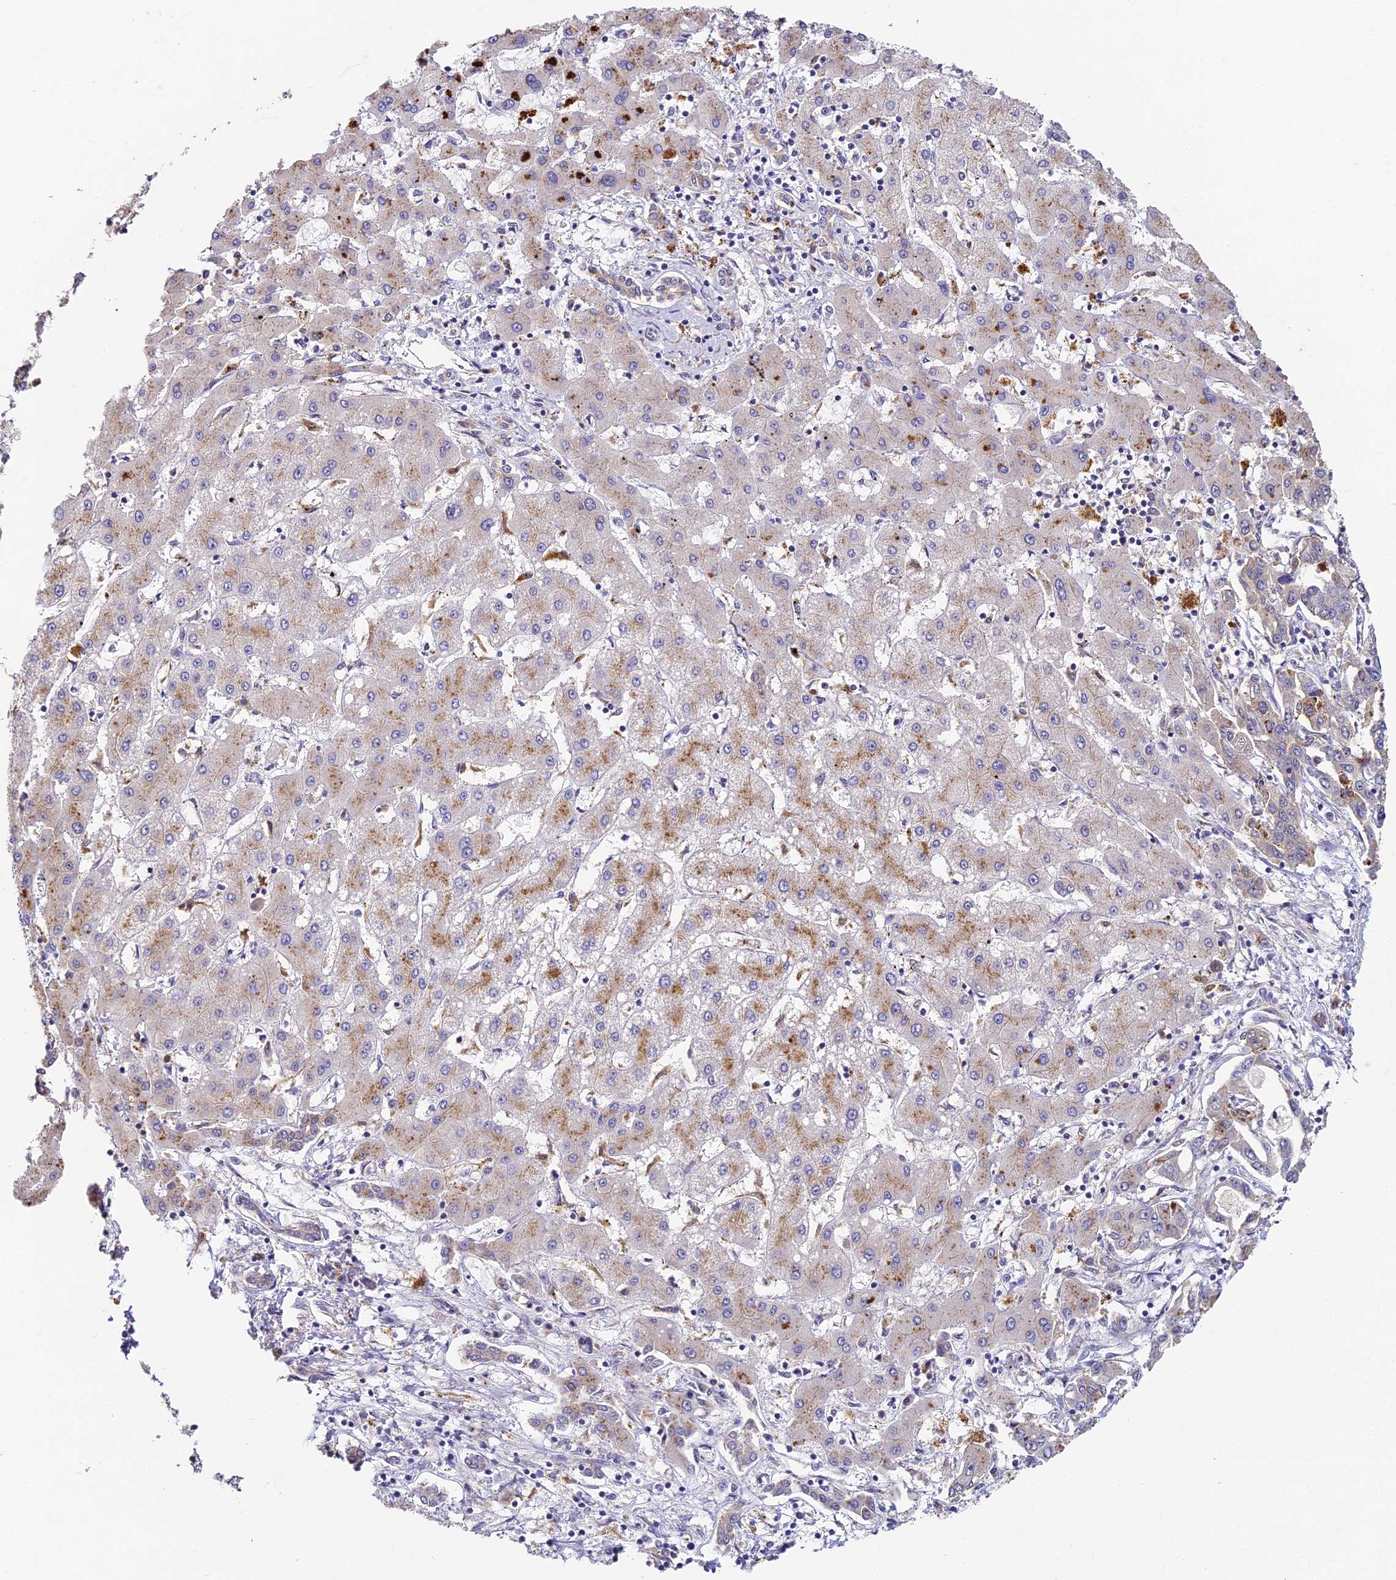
{"staining": {"intensity": "moderate", "quantity": "<25%", "location": "cytoplasmic/membranous"}, "tissue": "liver cancer", "cell_type": "Tumor cells", "image_type": "cancer", "snomed": [{"axis": "morphology", "description": "Cholangiocarcinoma"}, {"axis": "topography", "description": "Liver"}], "caption": "Immunohistochemical staining of human cholangiocarcinoma (liver) shows low levels of moderate cytoplasmic/membranous expression in about <25% of tumor cells.", "gene": "YAE1", "patient": {"sex": "male", "age": 59}}